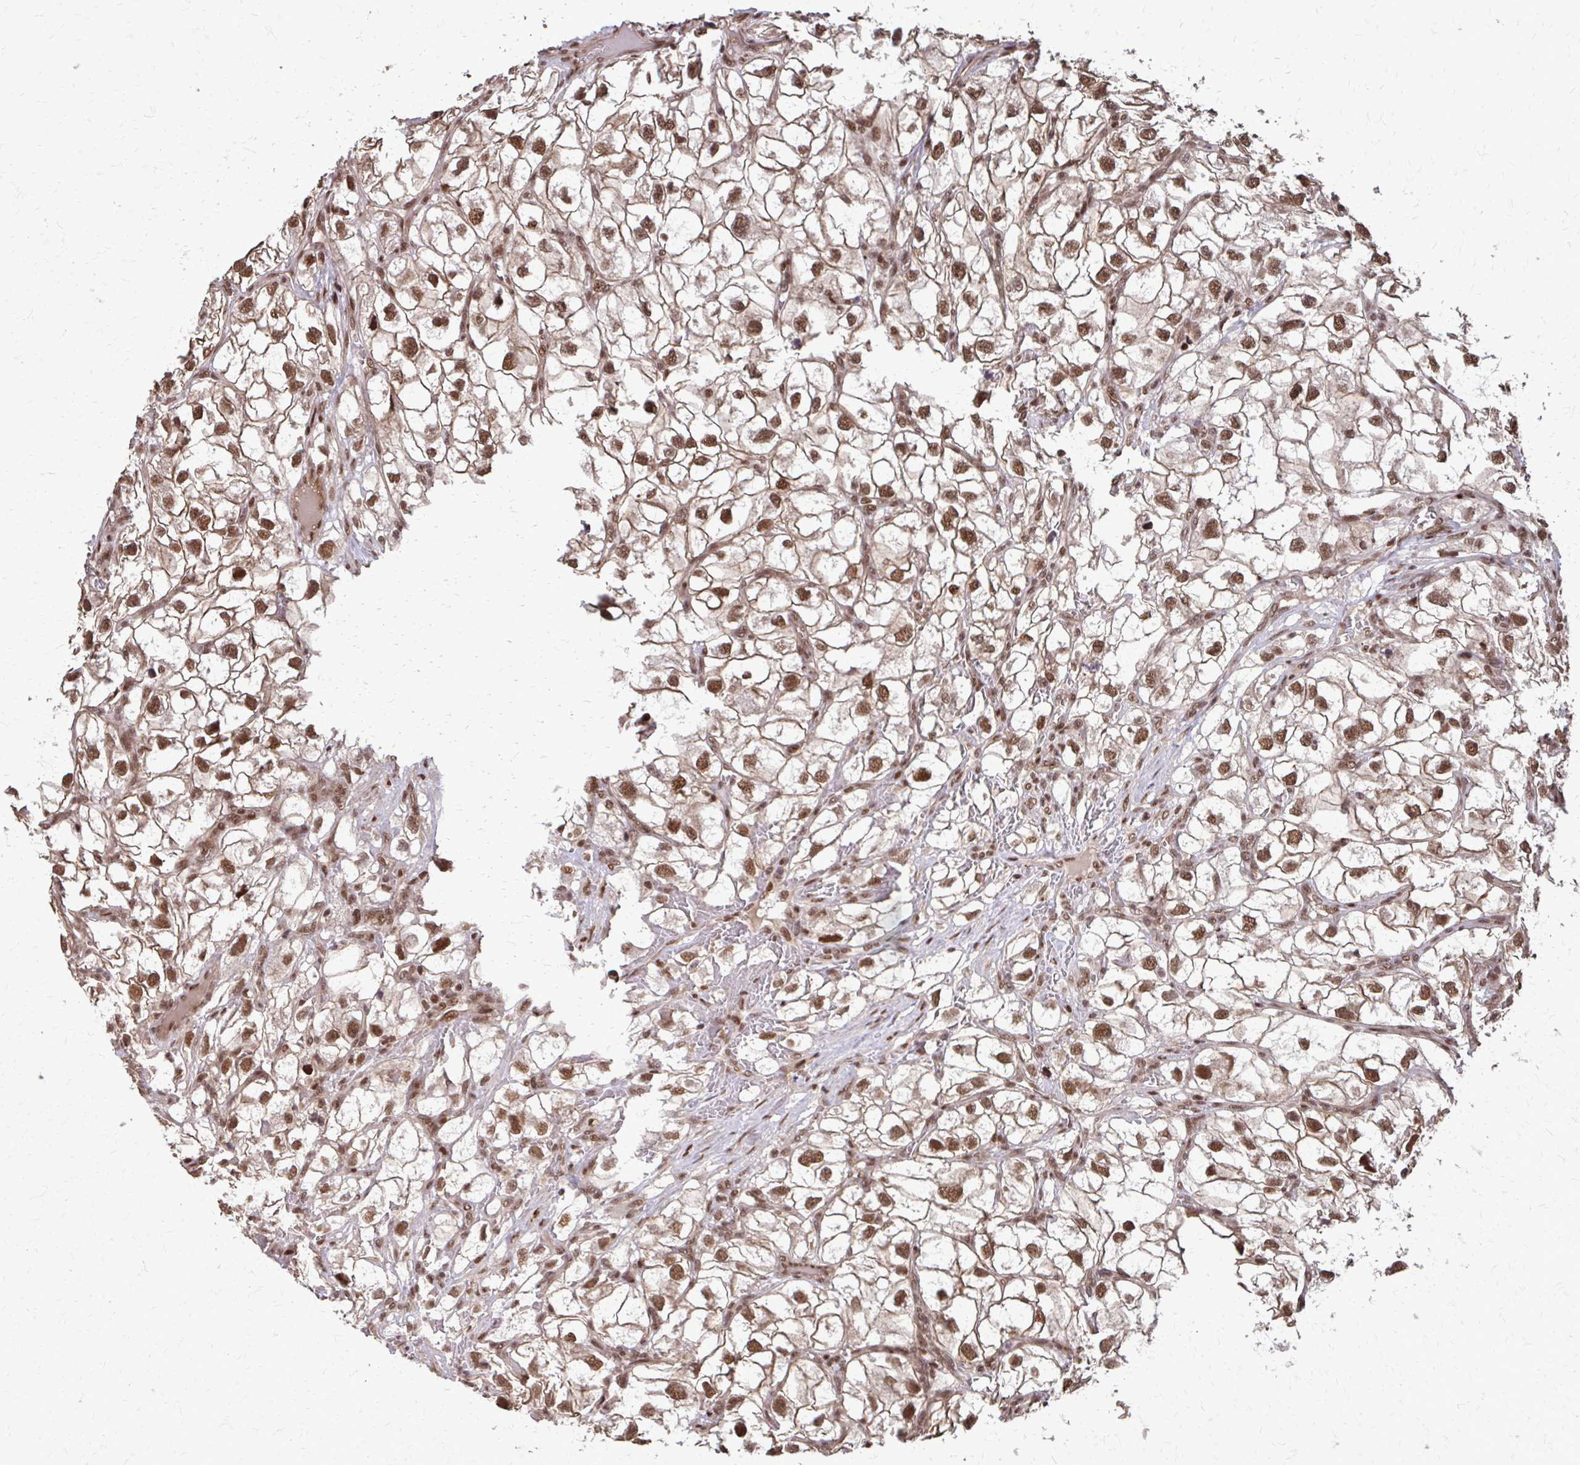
{"staining": {"intensity": "moderate", "quantity": ">75%", "location": "nuclear"}, "tissue": "renal cancer", "cell_type": "Tumor cells", "image_type": "cancer", "snomed": [{"axis": "morphology", "description": "Adenocarcinoma, NOS"}, {"axis": "topography", "description": "Kidney"}], "caption": "Tumor cells exhibit moderate nuclear expression in approximately >75% of cells in renal cancer (adenocarcinoma).", "gene": "SS18", "patient": {"sex": "male", "age": 59}}